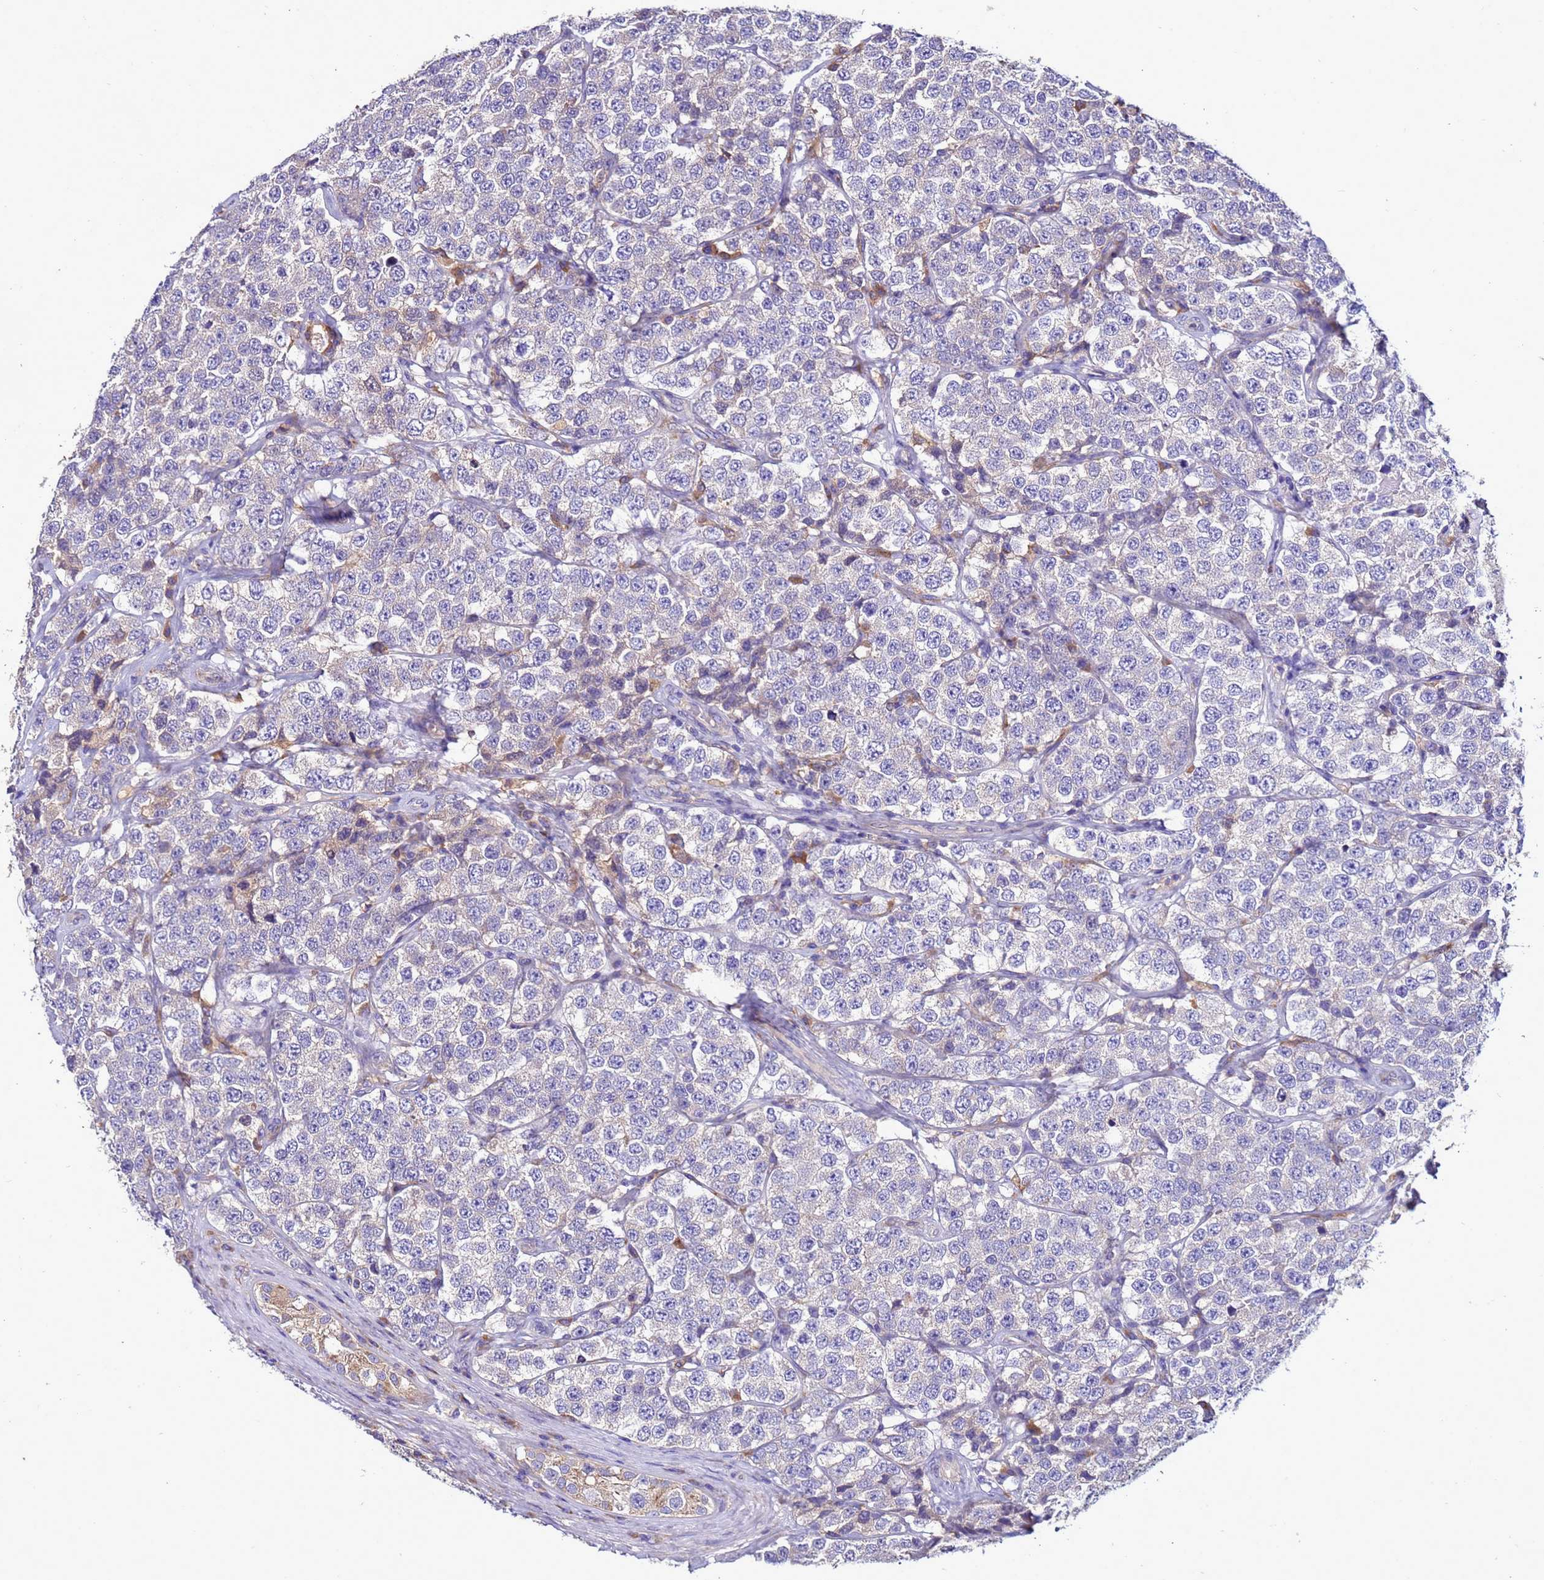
{"staining": {"intensity": "negative", "quantity": "none", "location": "none"}, "tissue": "testis cancer", "cell_type": "Tumor cells", "image_type": "cancer", "snomed": [{"axis": "morphology", "description": "Seminoma, NOS"}, {"axis": "topography", "description": "Testis"}], "caption": "An immunohistochemistry photomicrograph of seminoma (testis) is shown. There is no staining in tumor cells of seminoma (testis).", "gene": "ANTKMT", "patient": {"sex": "male", "age": 34}}